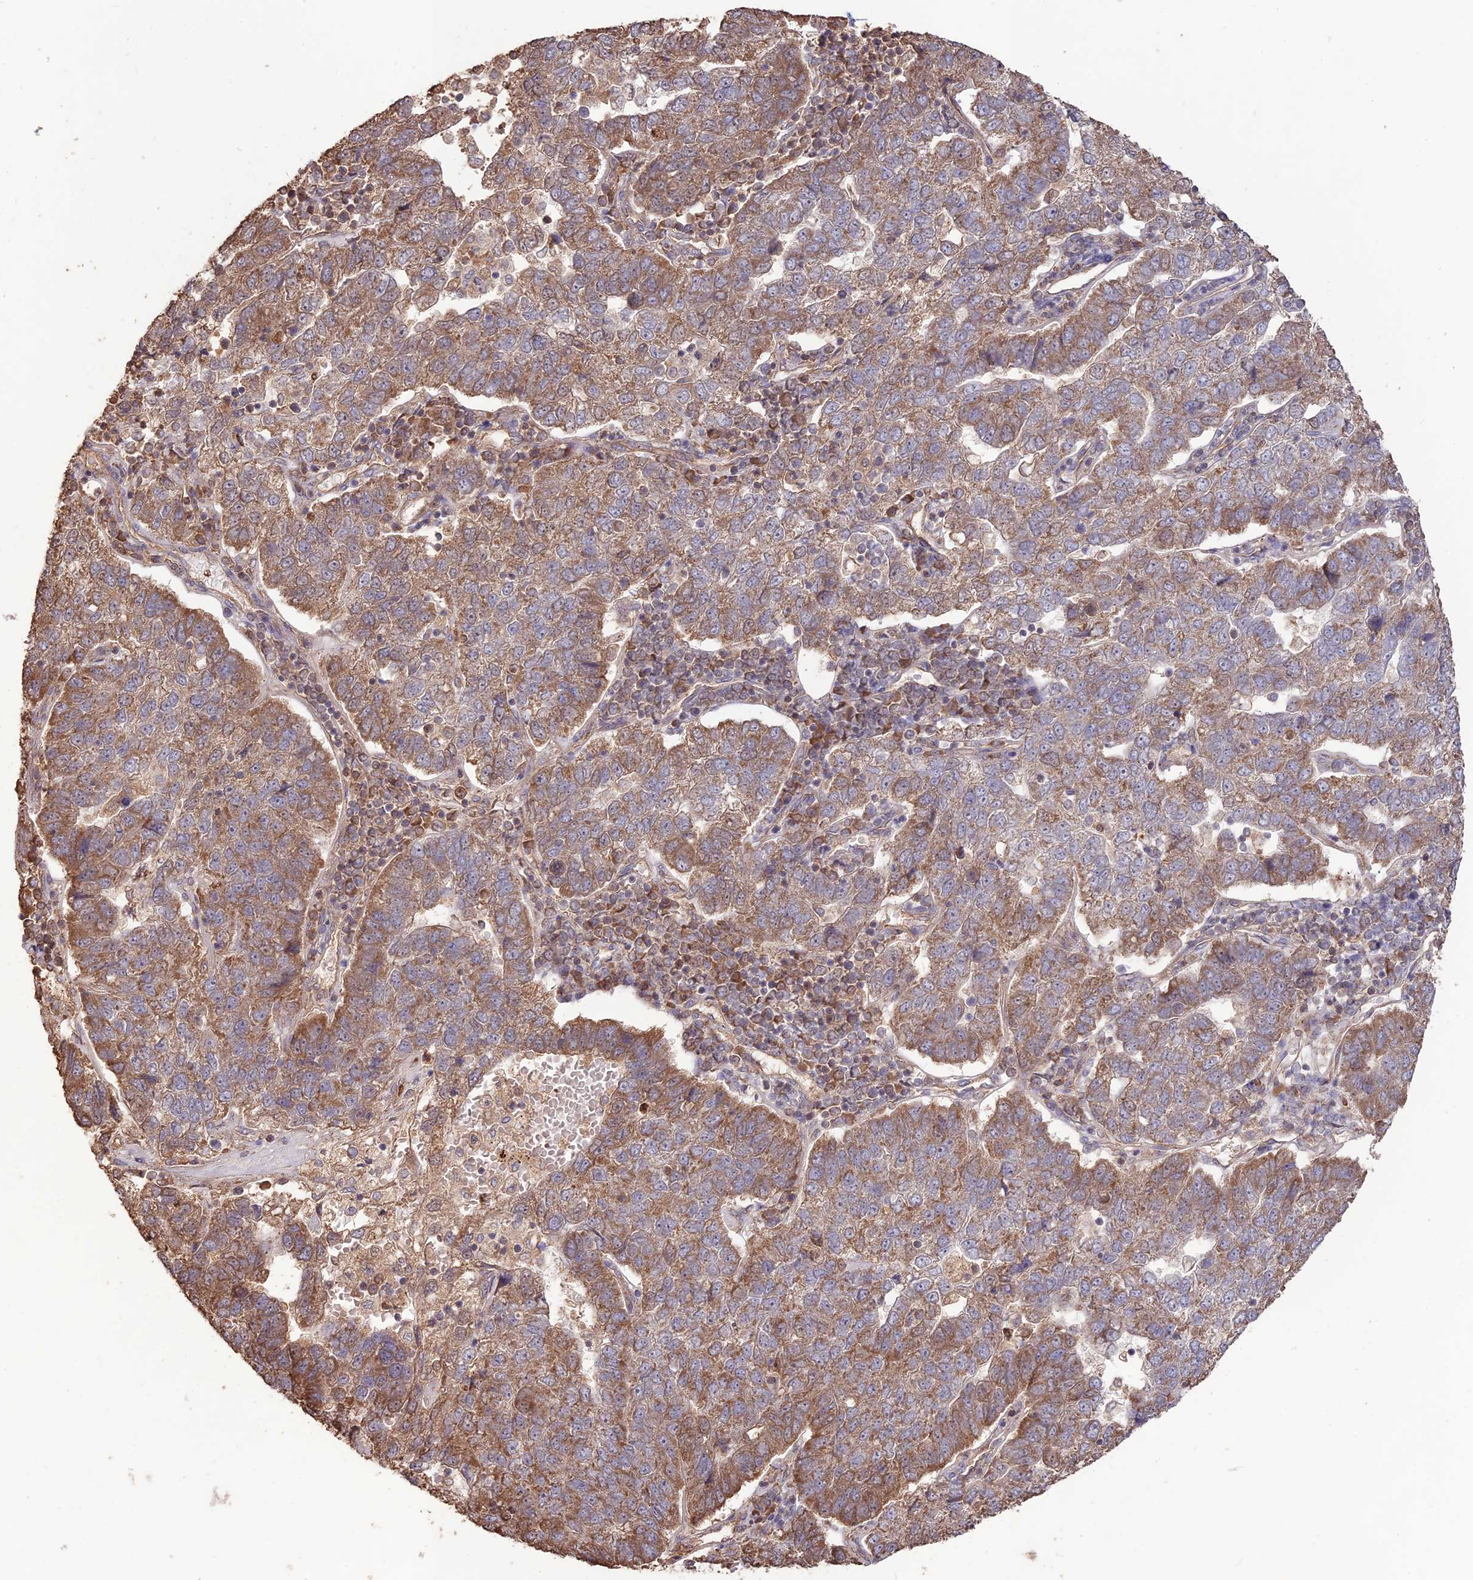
{"staining": {"intensity": "moderate", "quantity": ">75%", "location": "cytoplasmic/membranous"}, "tissue": "pancreatic cancer", "cell_type": "Tumor cells", "image_type": "cancer", "snomed": [{"axis": "morphology", "description": "Adenocarcinoma, NOS"}, {"axis": "topography", "description": "Pancreas"}], "caption": "This is an image of immunohistochemistry (IHC) staining of adenocarcinoma (pancreatic), which shows moderate staining in the cytoplasmic/membranous of tumor cells.", "gene": "LAYN", "patient": {"sex": "female", "age": 61}}